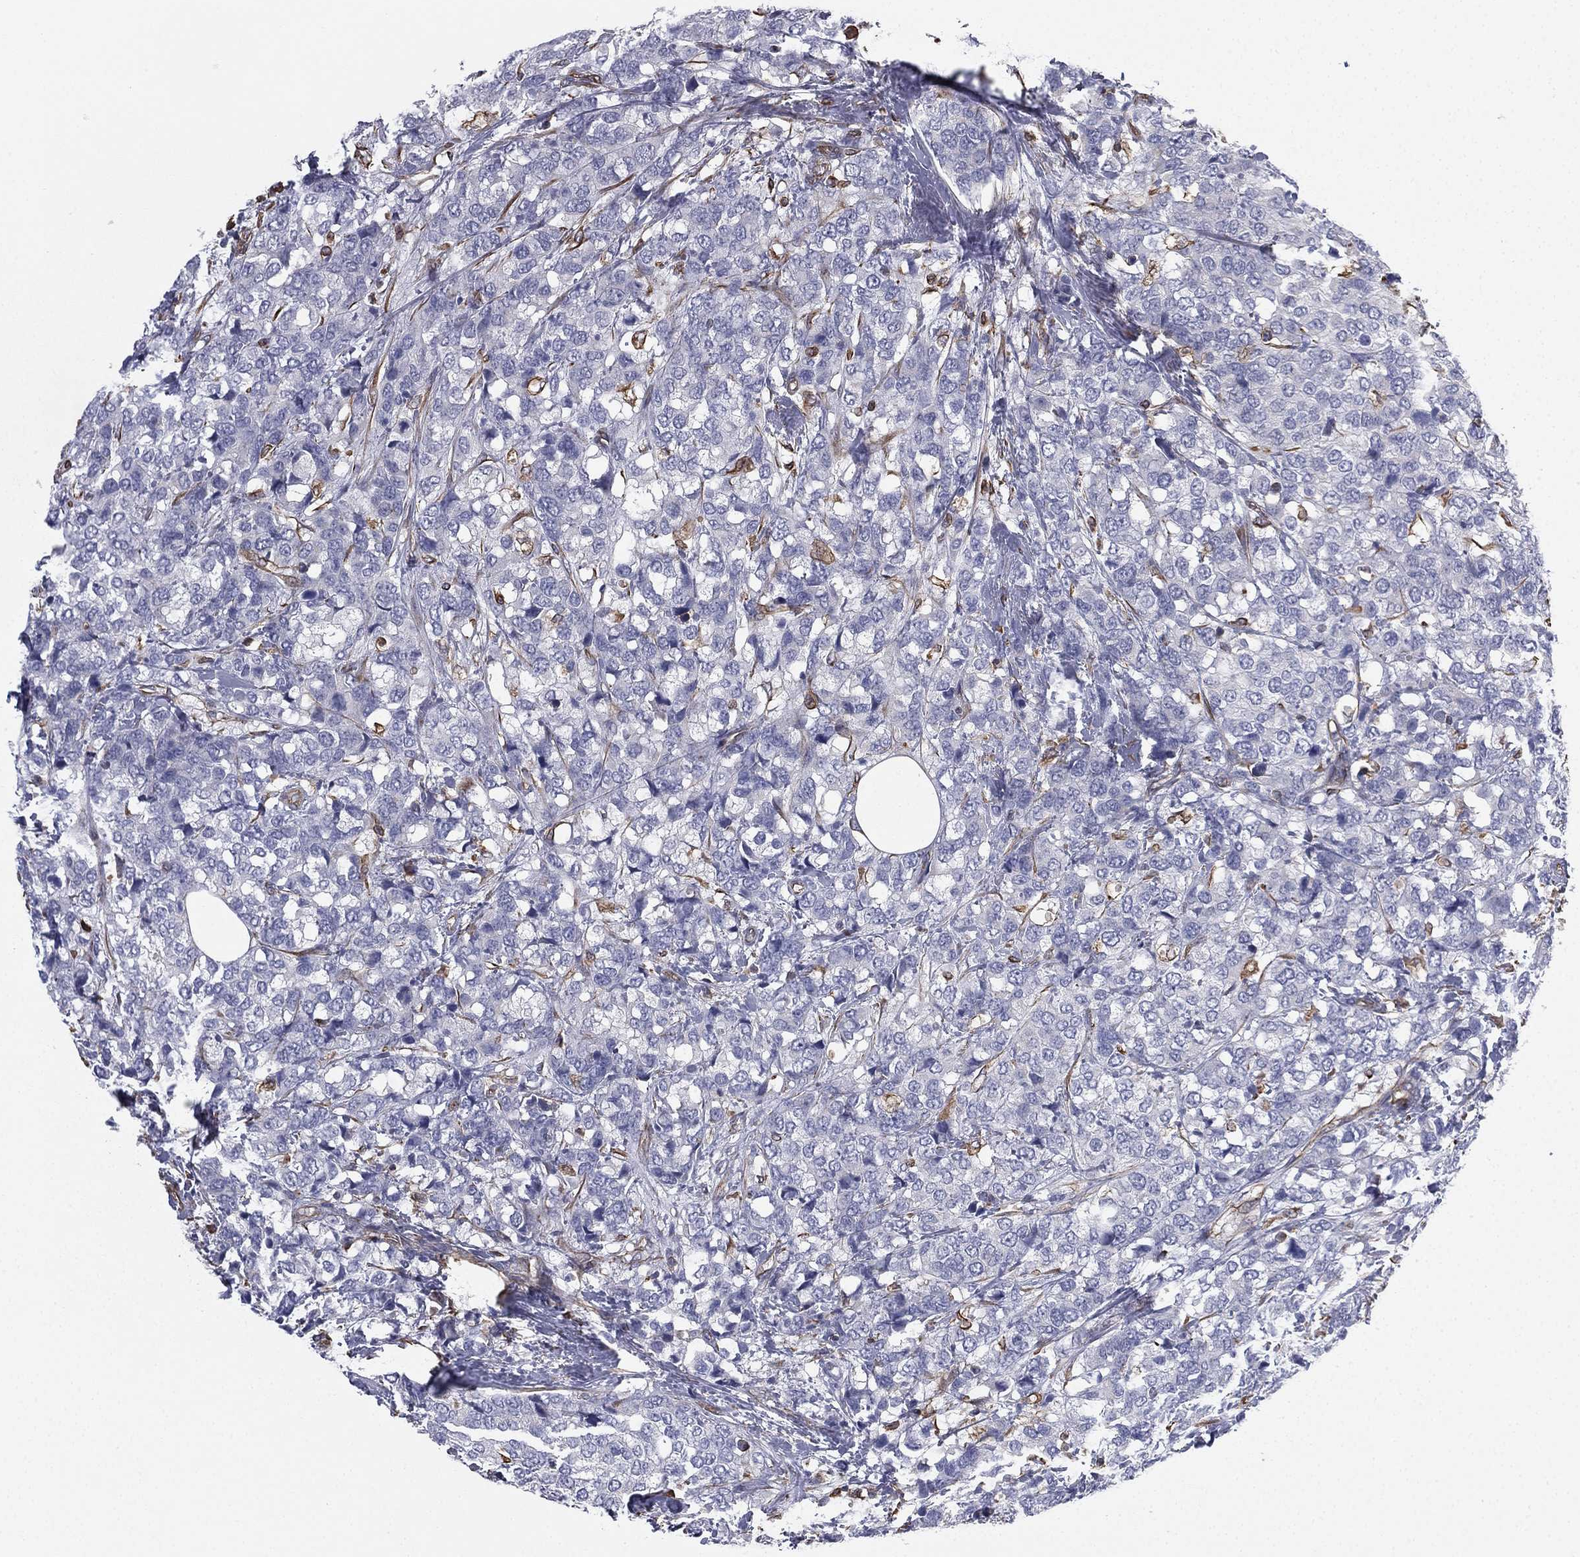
{"staining": {"intensity": "negative", "quantity": "none", "location": "none"}, "tissue": "breast cancer", "cell_type": "Tumor cells", "image_type": "cancer", "snomed": [{"axis": "morphology", "description": "Lobular carcinoma"}, {"axis": "topography", "description": "Breast"}], "caption": "A high-resolution histopathology image shows IHC staining of lobular carcinoma (breast), which demonstrates no significant expression in tumor cells. (DAB (3,3'-diaminobenzidine) immunohistochemistry (IHC) with hematoxylin counter stain).", "gene": "SCUBE1", "patient": {"sex": "female", "age": 59}}